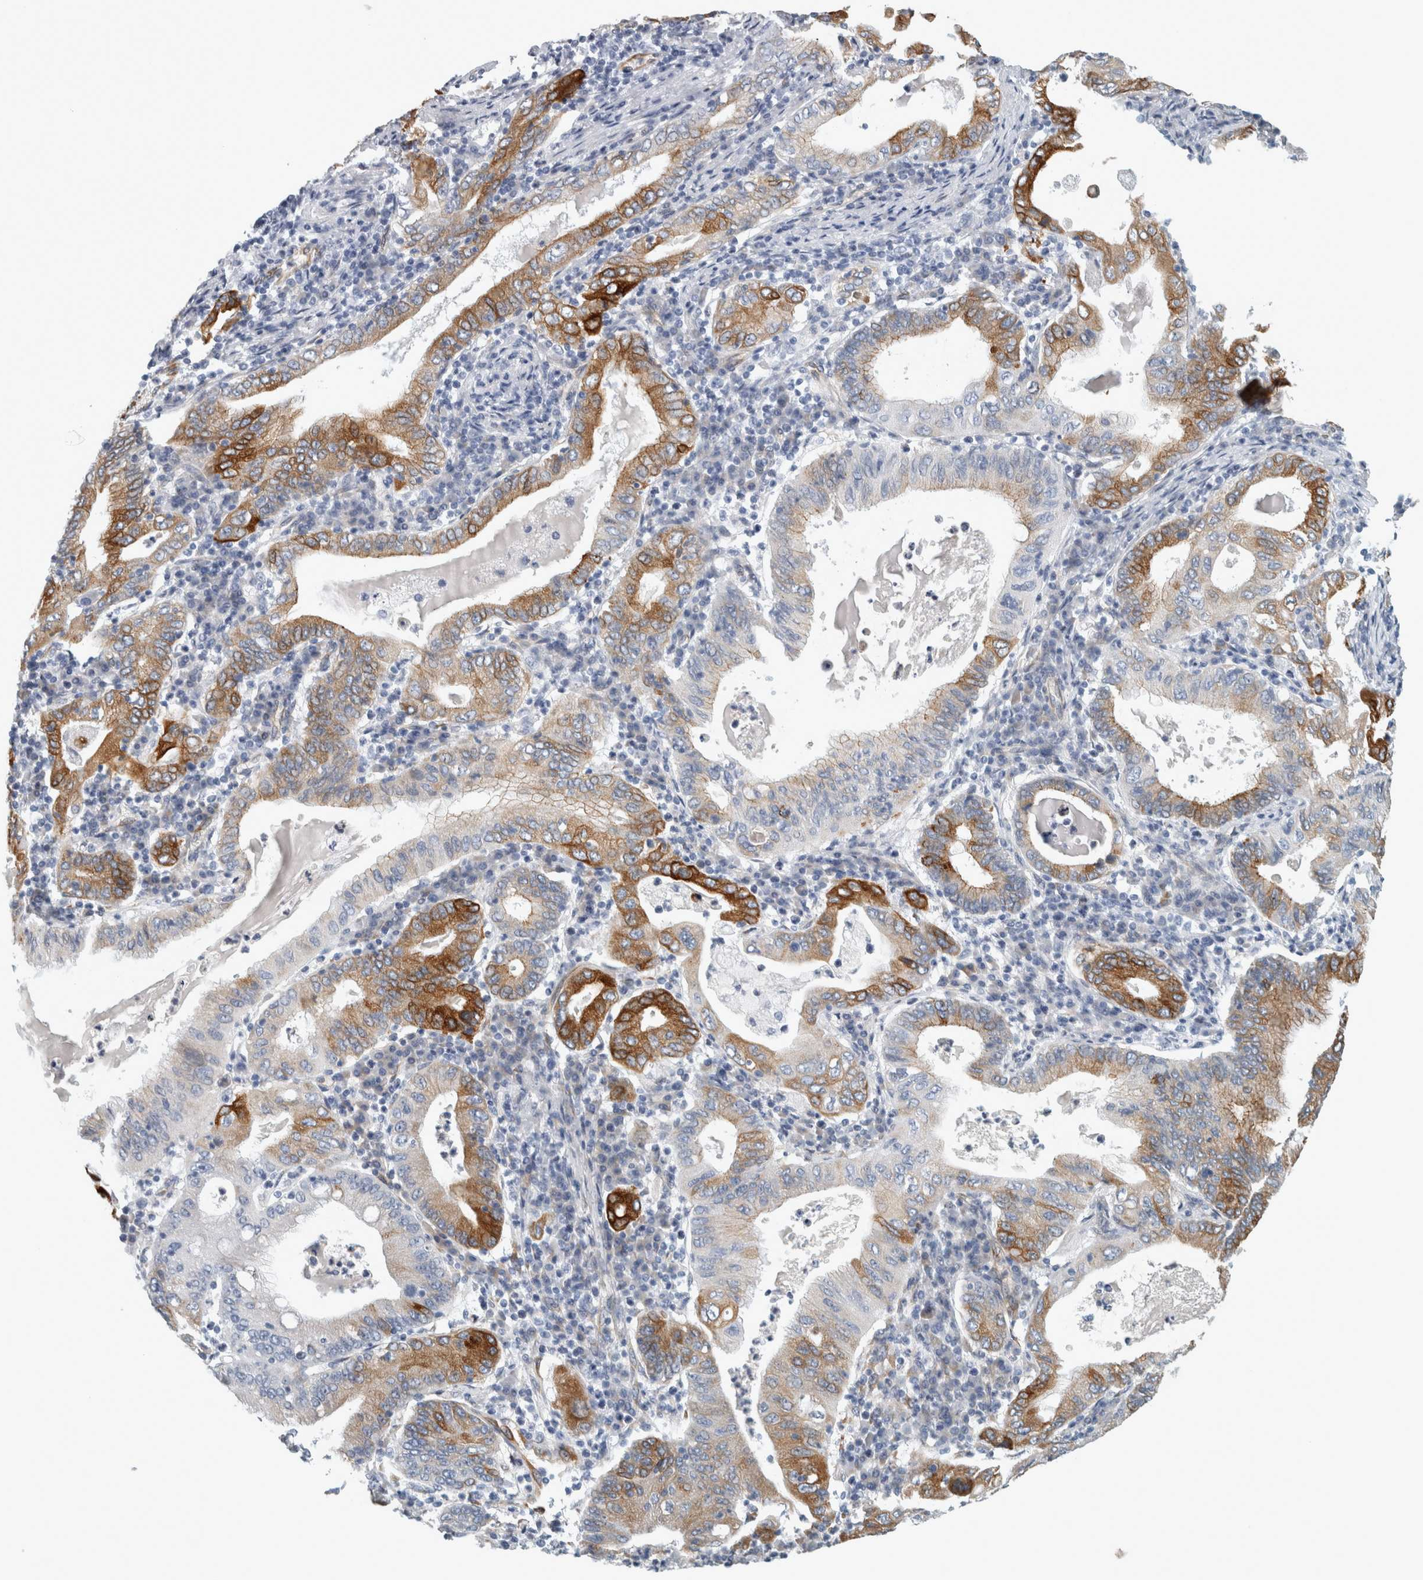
{"staining": {"intensity": "strong", "quantity": "25%-75%", "location": "cytoplasmic/membranous"}, "tissue": "stomach cancer", "cell_type": "Tumor cells", "image_type": "cancer", "snomed": [{"axis": "morphology", "description": "Normal tissue, NOS"}, {"axis": "morphology", "description": "Adenocarcinoma, NOS"}, {"axis": "topography", "description": "Esophagus"}, {"axis": "topography", "description": "Stomach, upper"}, {"axis": "topography", "description": "Peripheral nerve tissue"}], "caption": "Protein staining of stomach adenocarcinoma tissue exhibits strong cytoplasmic/membranous staining in approximately 25%-75% of tumor cells.", "gene": "B3GNT3", "patient": {"sex": "male", "age": 62}}